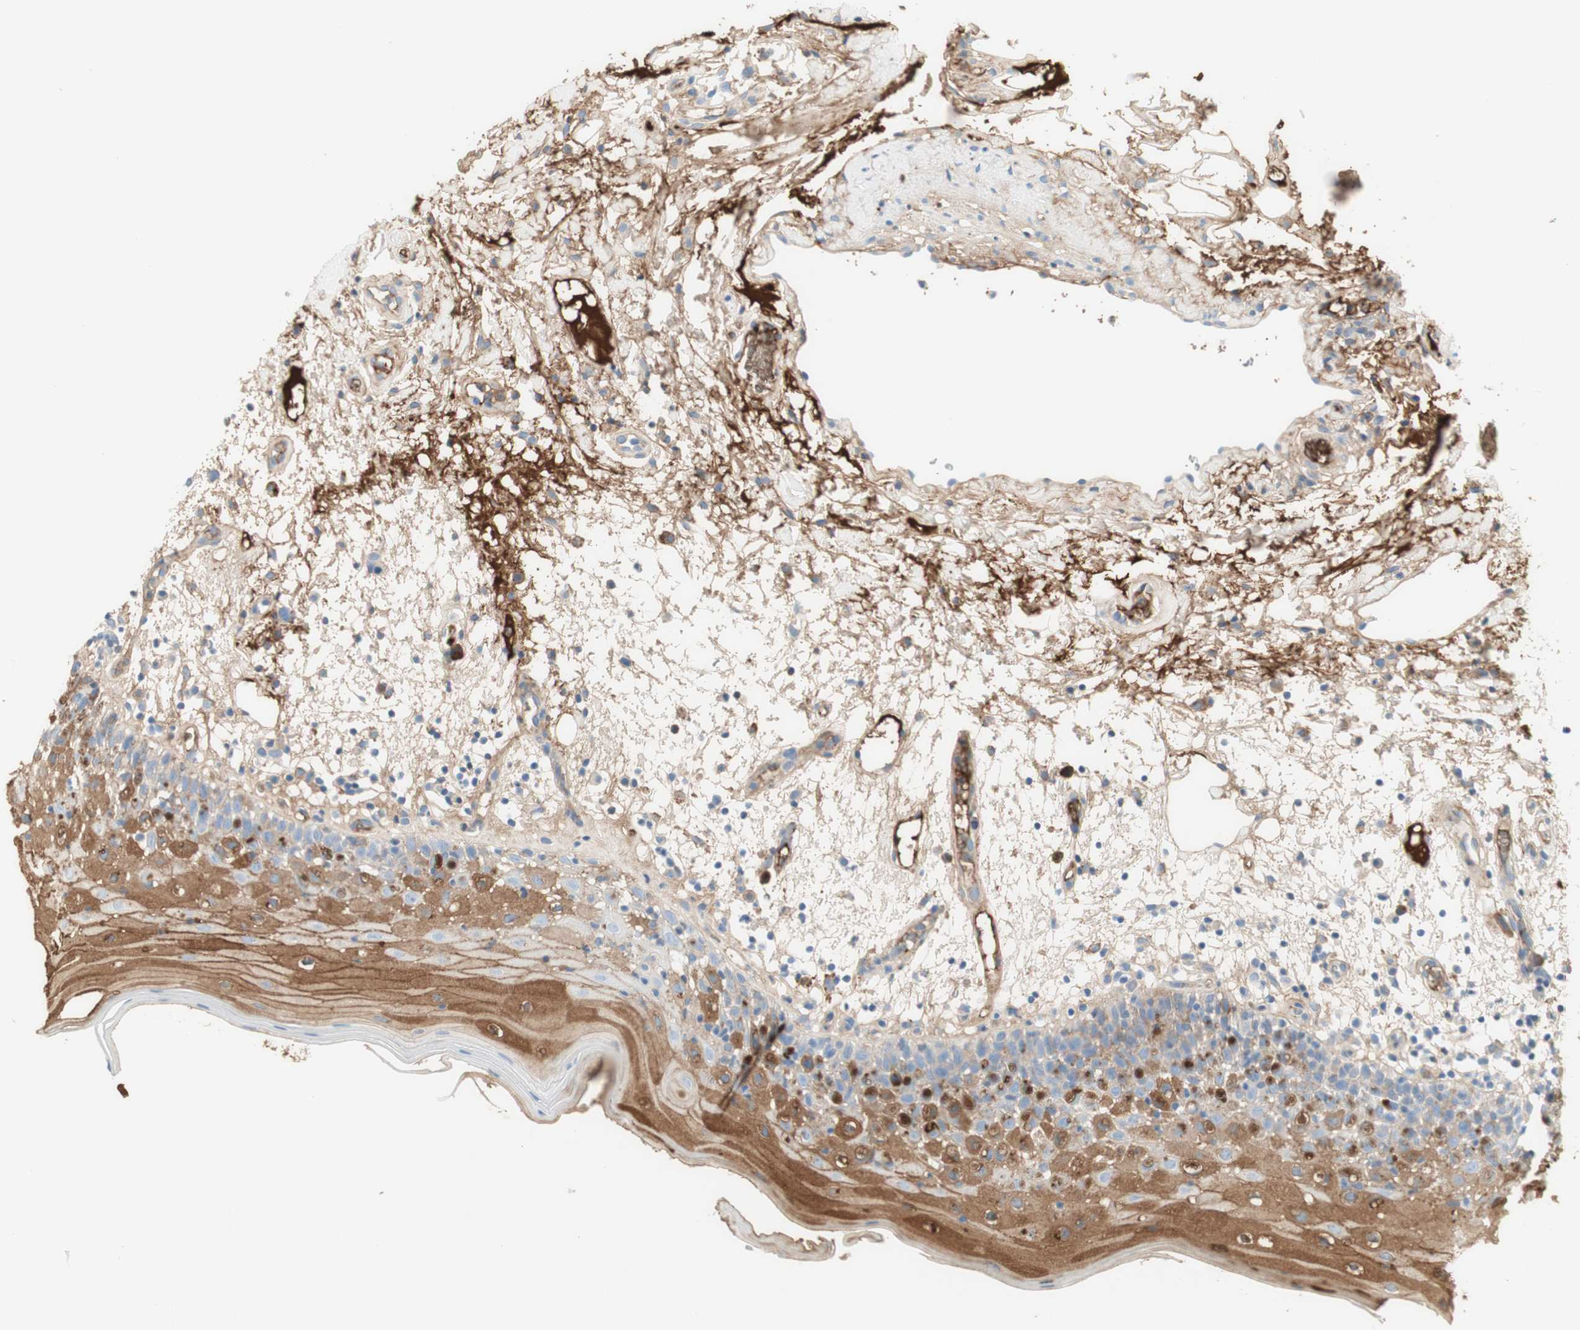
{"staining": {"intensity": "moderate", "quantity": "<25%", "location": "cytoplasmic/membranous"}, "tissue": "oral mucosa", "cell_type": "Squamous epithelial cells", "image_type": "normal", "snomed": [{"axis": "morphology", "description": "Normal tissue, NOS"}, {"axis": "morphology", "description": "Squamous cell carcinoma, NOS"}, {"axis": "topography", "description": "Skeletal muscle"}, {"axis": "topography", "description": "Oral tissue"}], "caption": "Unremarkable oral mucosa was stained to show a protein in brown. There is low levels of moderate cytoplasmic/membranous staining in approximately <25% of squamous epithelial cells. (Stains: DAB in brown, nuclei in blue, Microscopy: brightfield microscopy at high magnification).", "gene": "KNG1", "patient": {"sex": "male", "age": 71}}